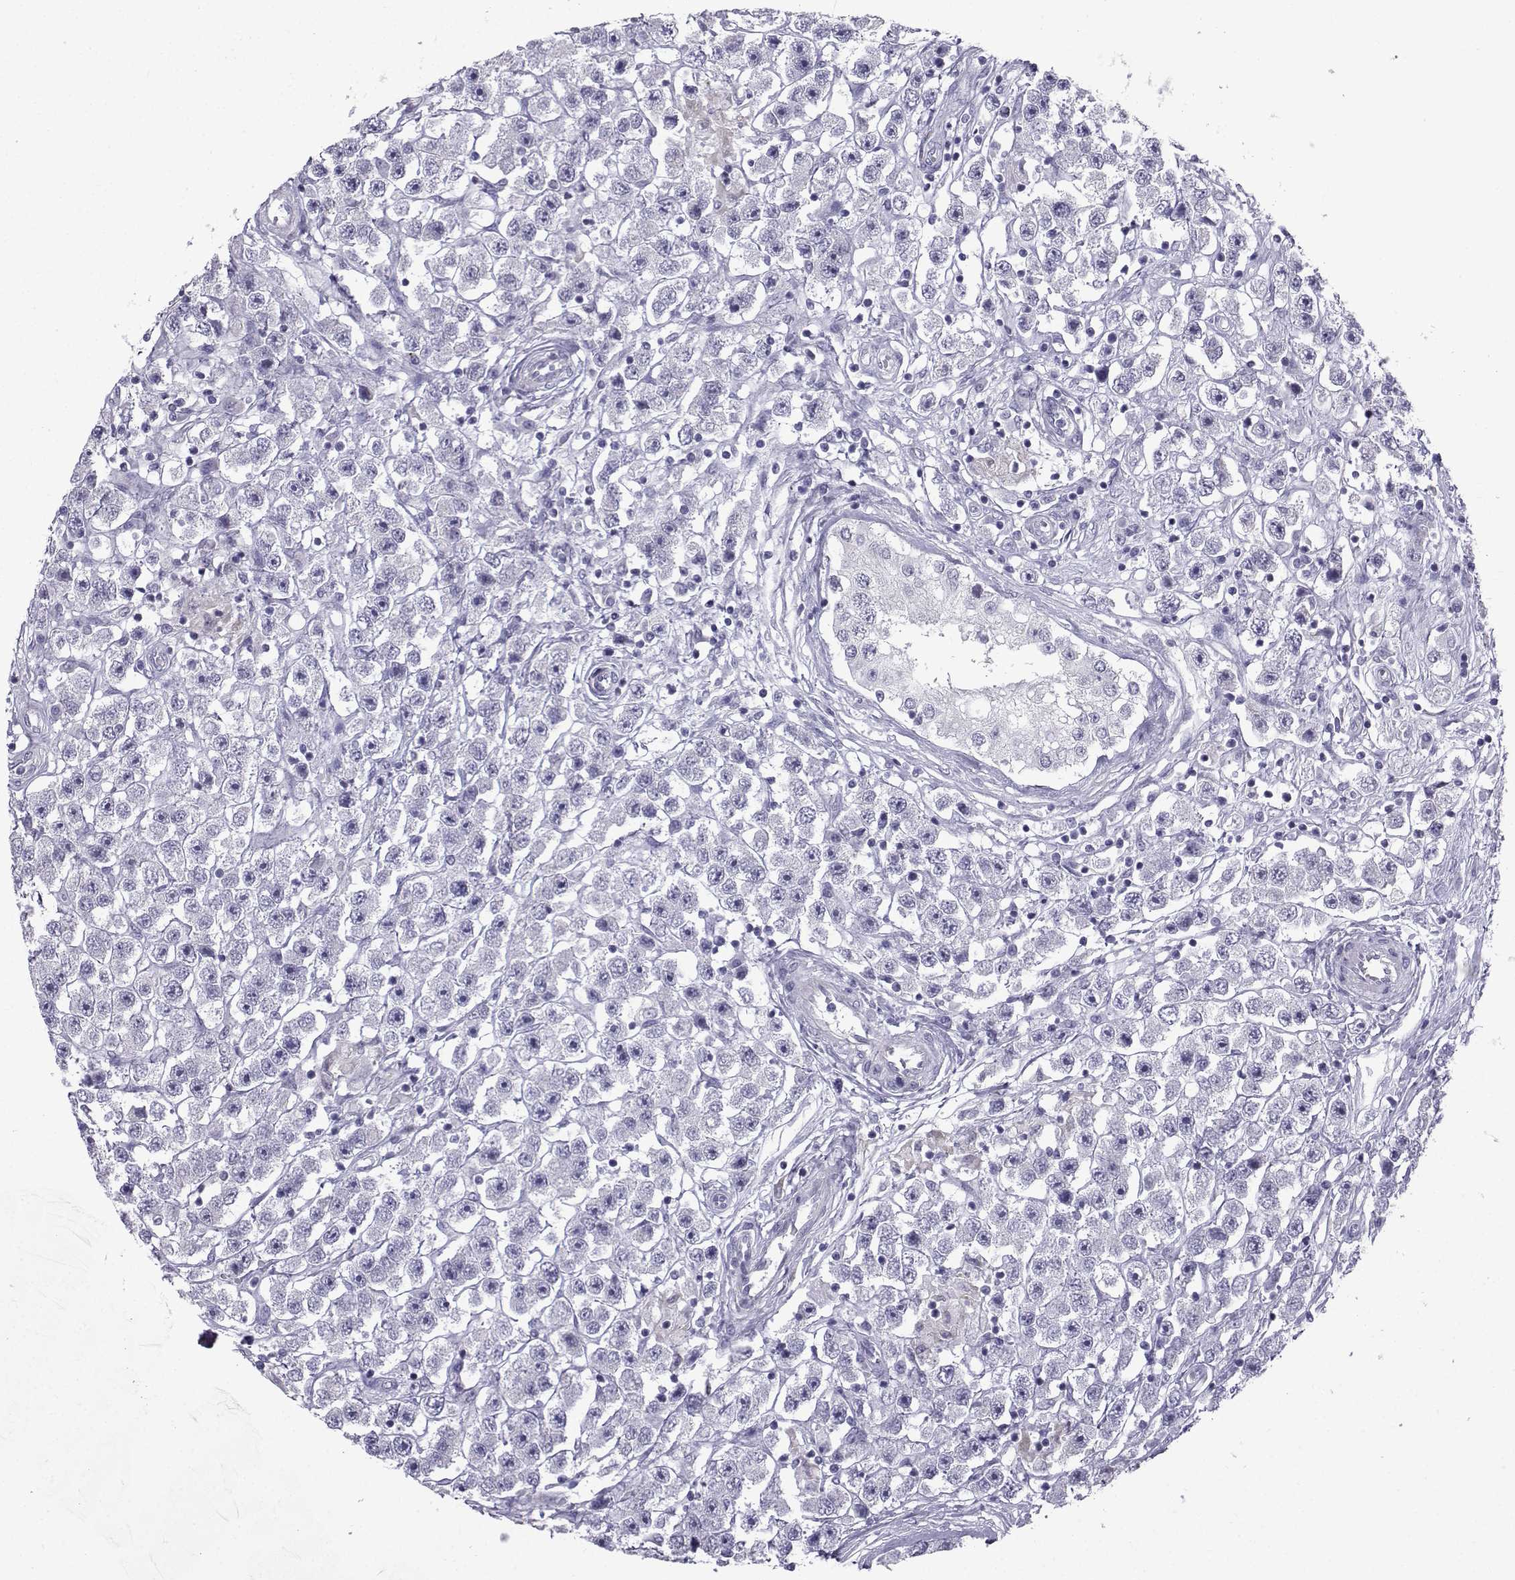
{"staining": {"intensity": "negative", "quantity": "none", "location": "none"}, "tissue": "testis cancer", "cell_type": "Tumor cells", "image_type": "cancer", "snomed": [{"axis": "morphology", "description": "Seminoma, NOS"}, {"axis": "topography", "description": "Testis"}], "caption": "Immunohistochemical staining of human seminoma (testis) shows no significant expression in tumor cells. (DAB (3,3'-diaminobenzidine) immunohistochemistry (IHC) with hematoxylin counter stain).", "gene": "CFAP53", "patient": {"sex": "male", "age": 45}}